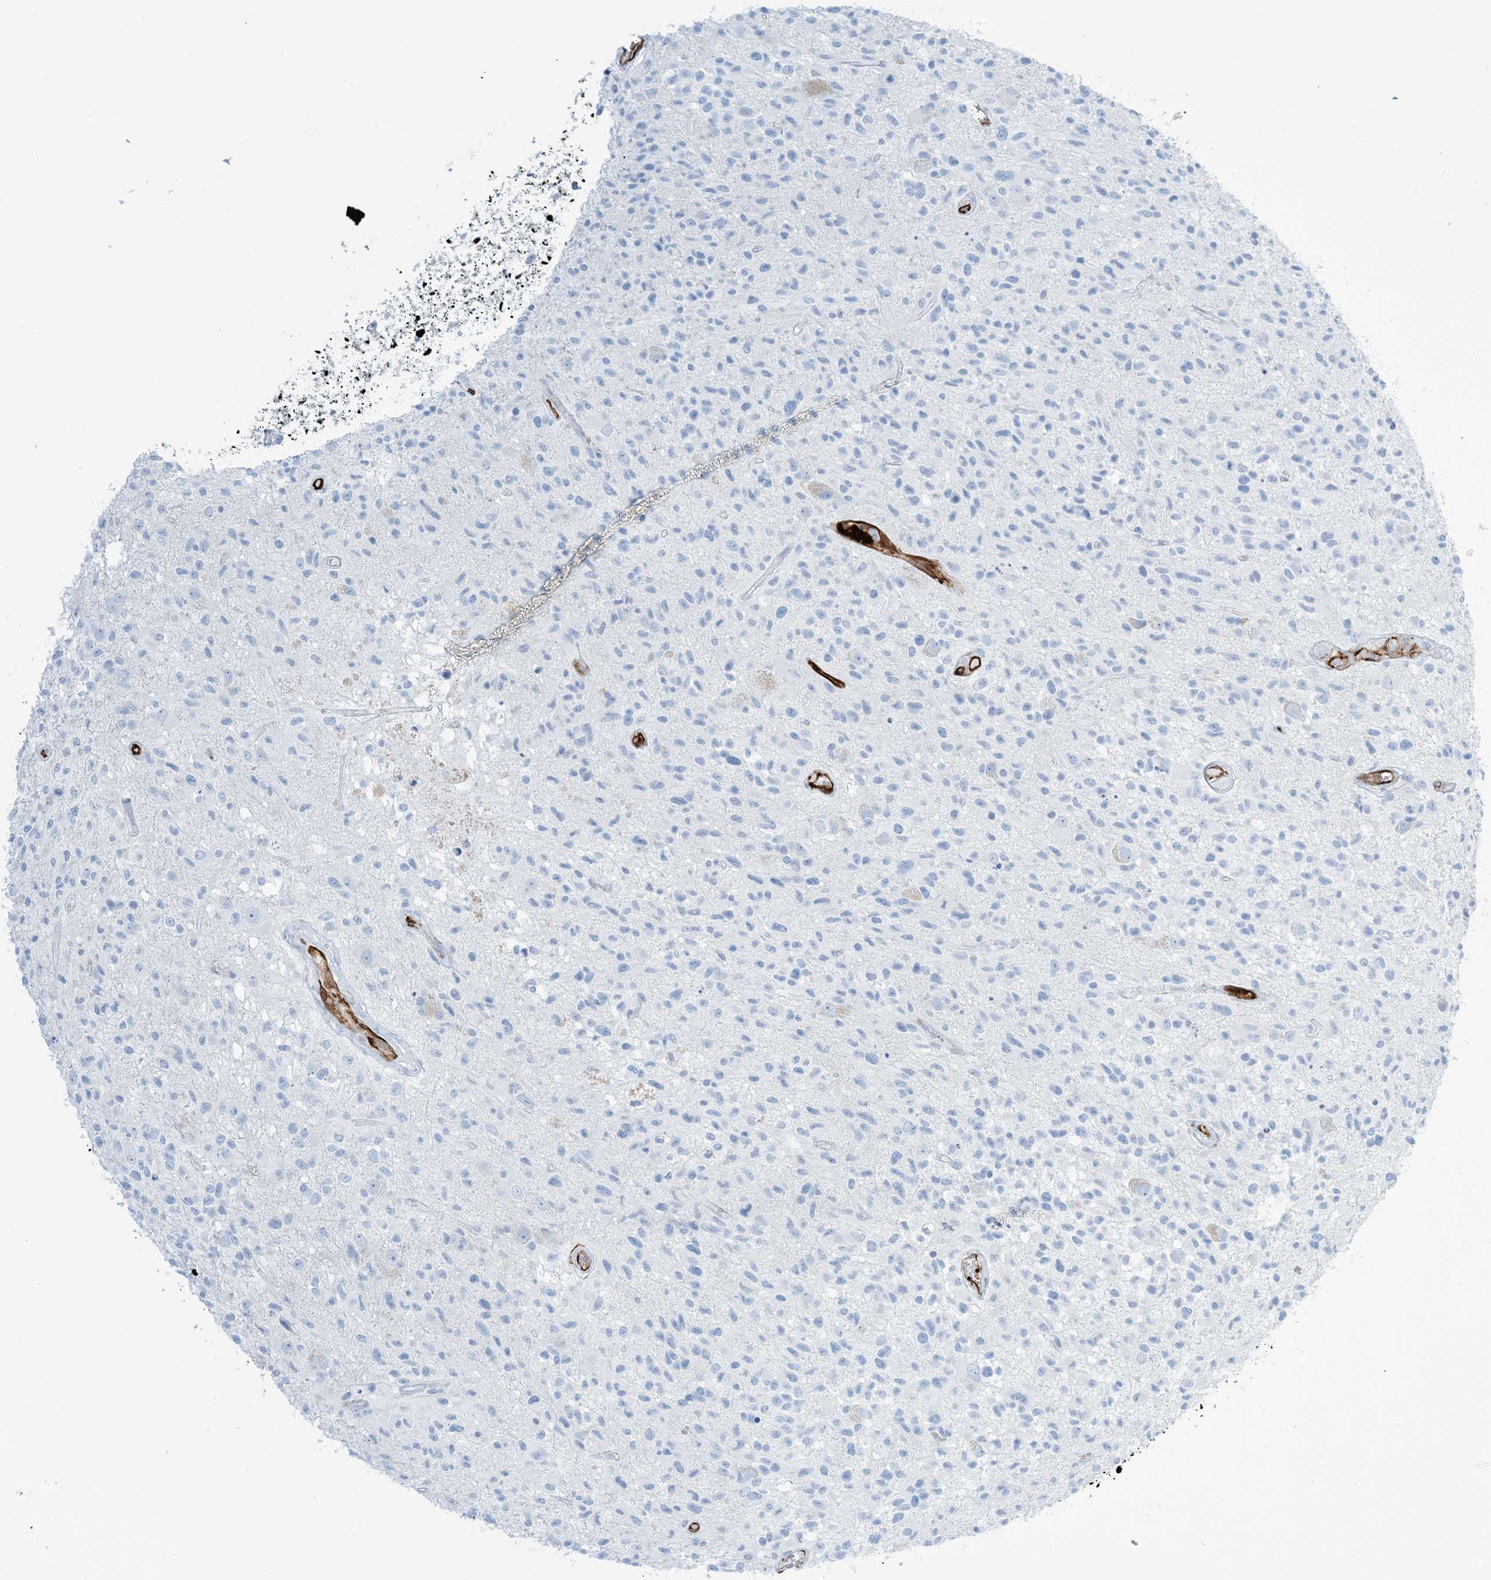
{"staining": {"intensity": "negative", "quantity": "none", "location": "none"}, "tissue": "glioma", "cell_type": "Tumor cells", "image_type": "cancer", "snomed": [{"axis": "morphology", "description": "Glioma, malignant, High grade"}, {"axis": "morphology", "description": "Glioblastoma, NOS"}, {"axis": "topography", "description": "Brain"}], "caption": "Immunohistochemistry (IHC) photomicrograph of human glioma stained for a protein (brown), which displays no expression in tumor cells. The staining was performed using DAB to visualize the protein expression in brown, while the nuclei were stained in blue with hematoxylin (Magnification: 20x).", "gene": "EPS8L3", "patient": {"sex": "male", "age": 60}}